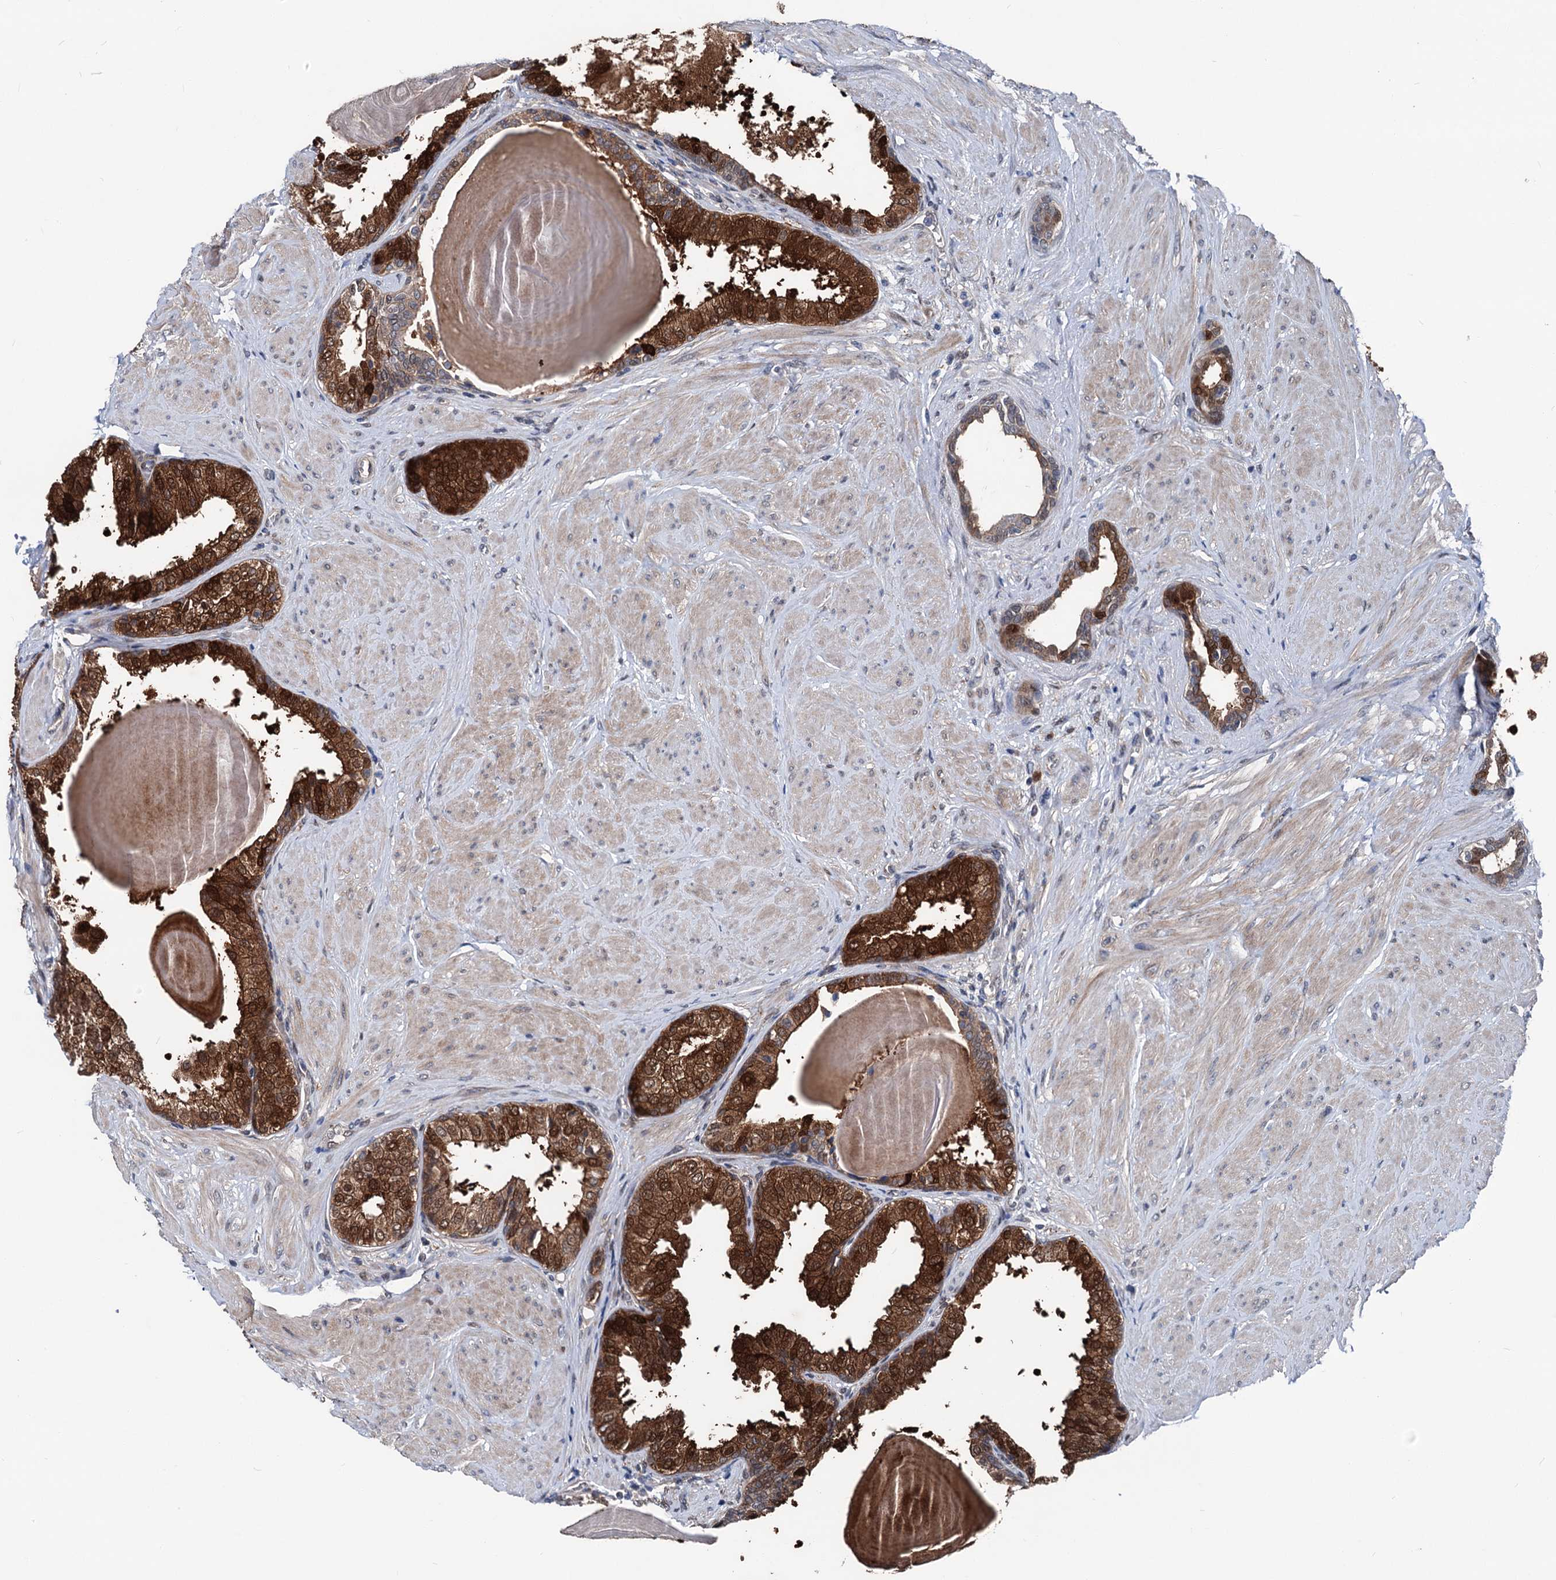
{"staining": {"intensity": "strong", "quantity": ">75%", "location": "cytoplasmic/membranous,nuclear"}, "tissue": "prostate", "cell_type": "Glandular cells", "image_type": "normal", "snomed": [{"axis": "morphology", "description": "Normal tissue, NOS"}, {"axis": "topography", "description": "Prostate"}], "caption": "IHC of unremarkable prostate shows high levels of strong cytoplasmic/membranous,nuclear staining in about >75% of glandular cells.", "gene": "GLO1", "patient": {"sex": "male", "age": 48}}